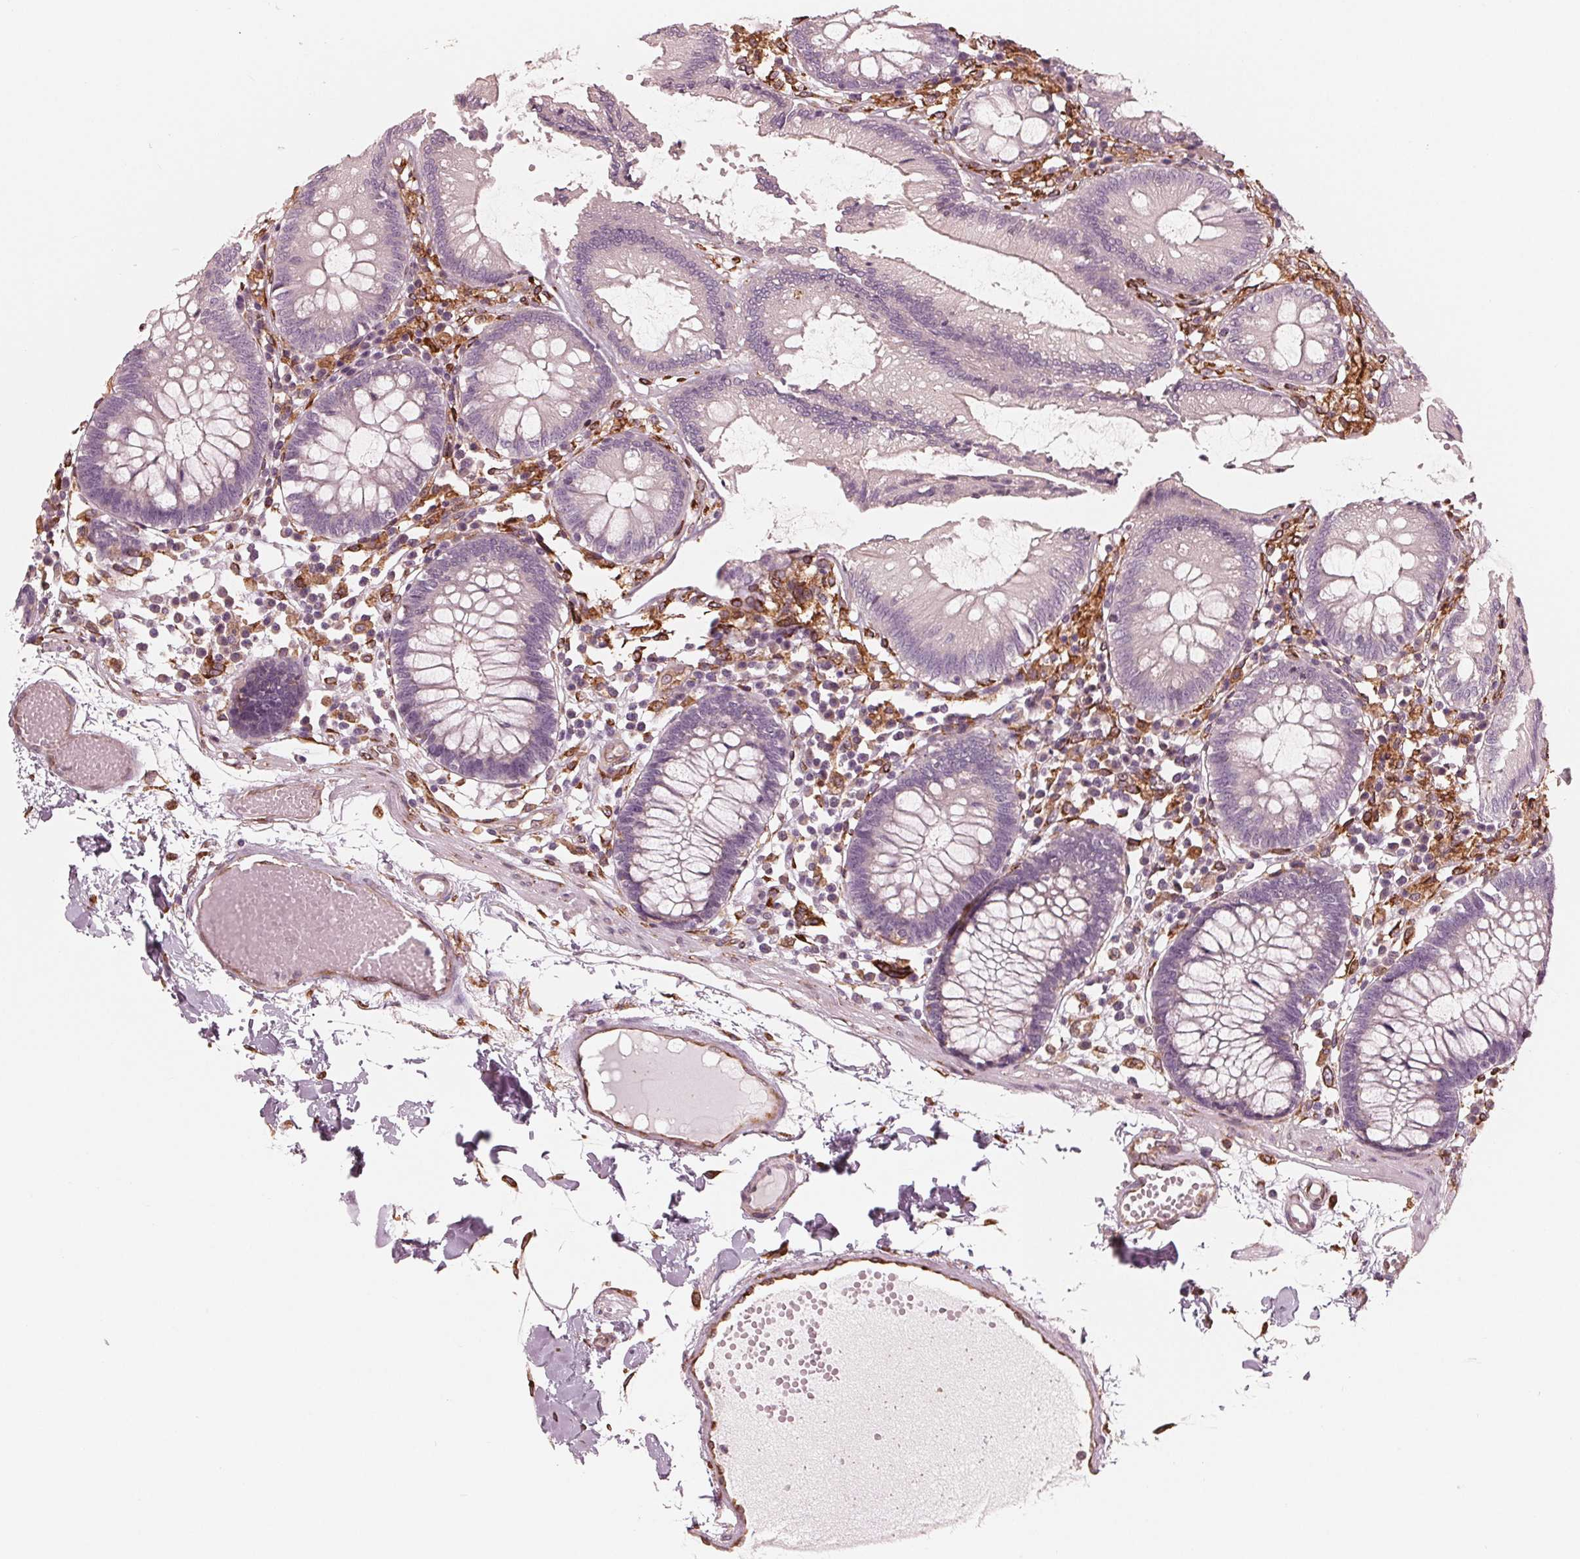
{"staining": {"intensity": "moderate", "quantity": ">75%", "location": "cytoplasmic/membranous"}, "tissue": "colon", "cell_type": "Endothelial cells", "image_type": "normal", "snomed": [{"axis": "morphology", "description": "Normal tissue, NOS"}, {"axis": "morphology", "description": "Adenocarcinoma, NOS"}, {"axis": "topography", "description": "Colon"}], "caption": "Human colon stained with a brown dye reveals moderate cytoplasmic/membranous positive staining in about >75% of endothelial cells.", "gene": "IKBIP", "patient": {"sex": "male", "age": 83}}